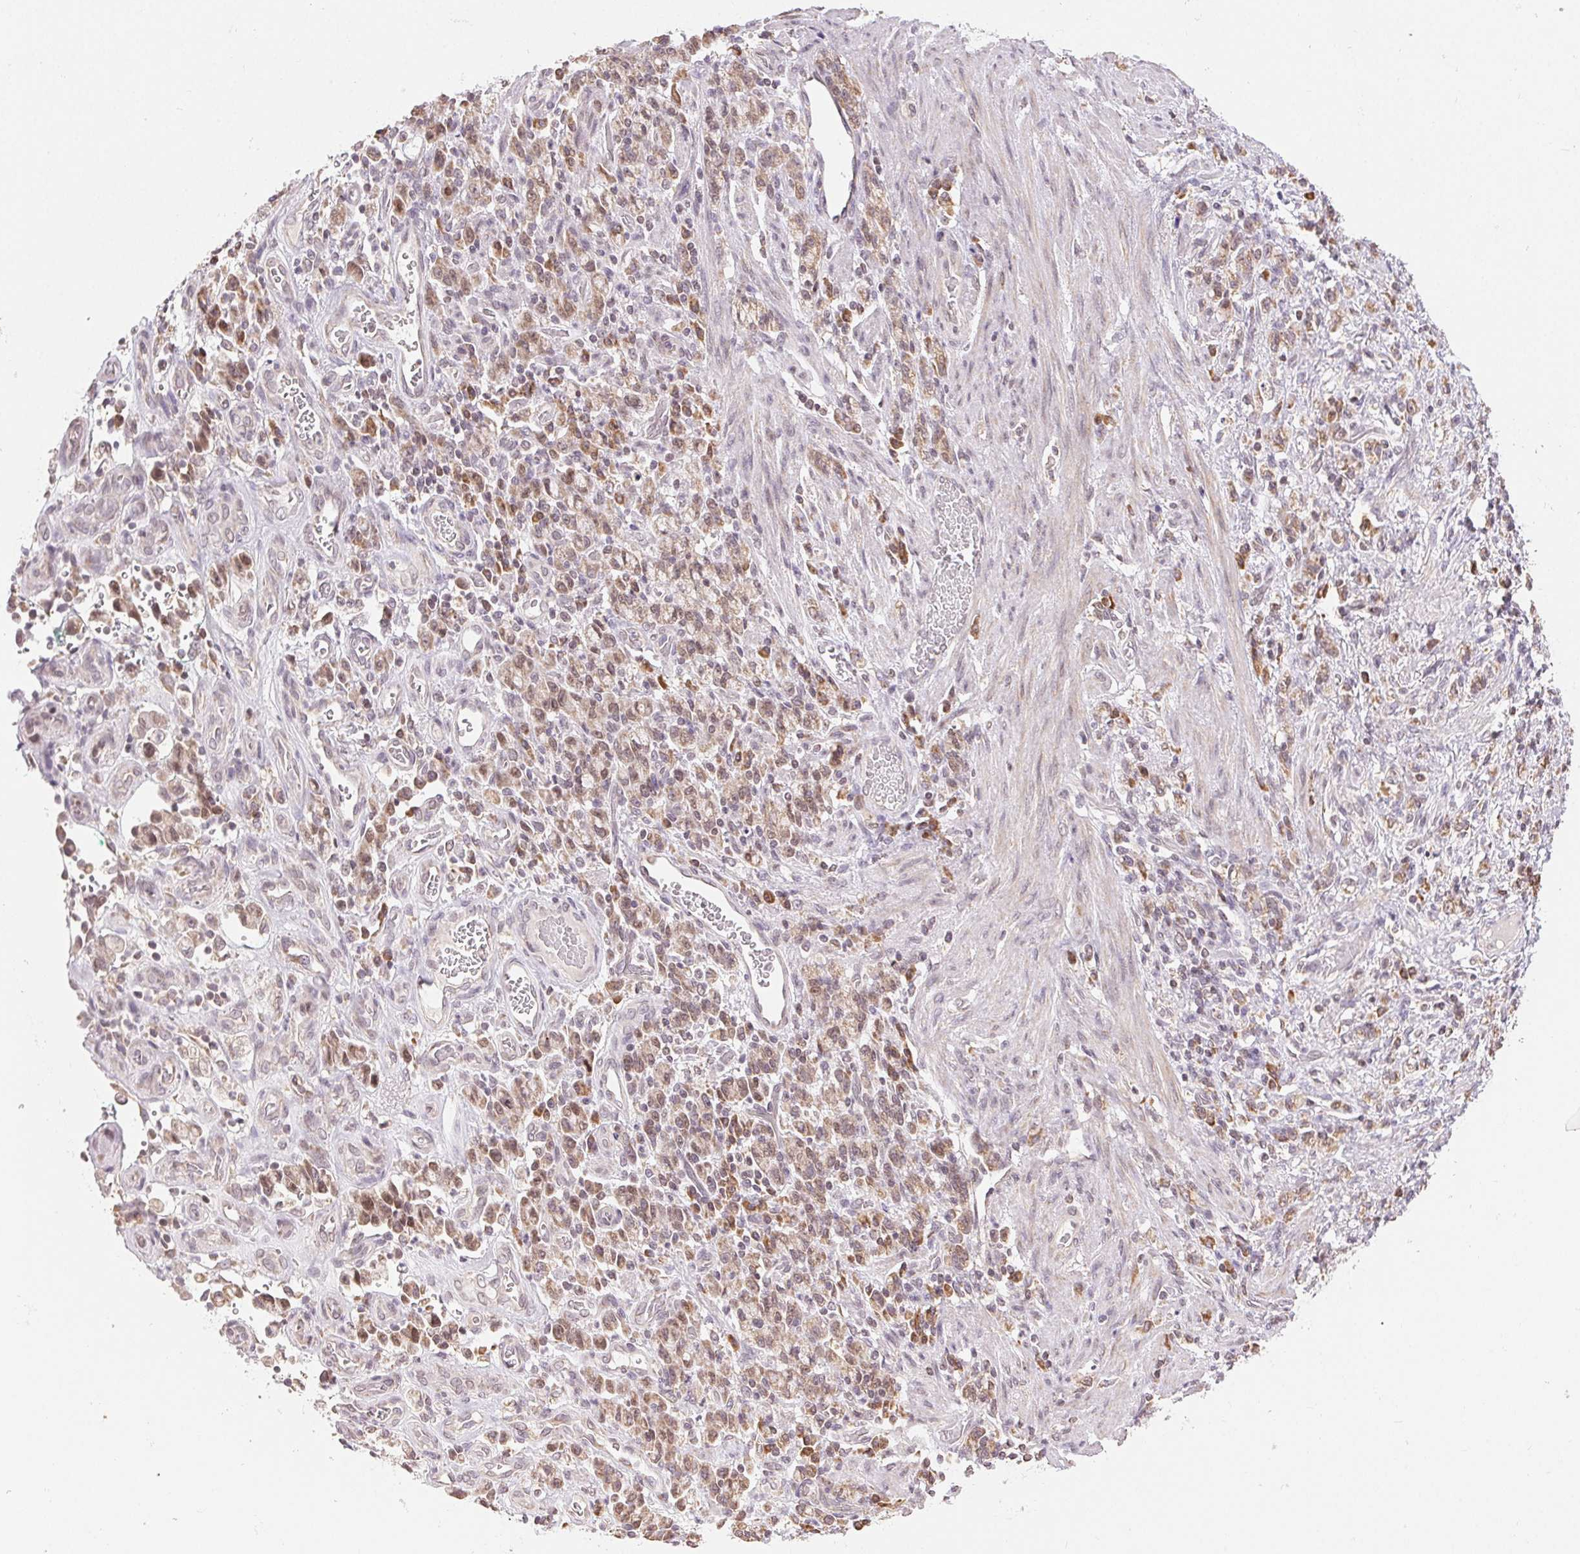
{"staining": {"intensity": "moderate", "quantity": ">75%", "location": "cytoplasmic/membranous"}, "tissue": "stomach cancer", "cell_type": "Tumor cells", "image_type": "cancer", "snomed": [{"axis": "morphology", "description": "Adenocarcinoma, NOS"}, {"axis": "topography", "description": "Stomach"}], "caption": "High-magnification brightfield microscopy of stomach cancer (adenocarcinoma) stained with DAB (3,3'-diaminobenzidine) (brown) and counterstained with hematoxylin (blue). tumor cells exhibit moderate cytoplasmic/membranous expression is seen in about>75% of cells. The staining was performed using DAB (3,3'-diaminobenzidine), with brown indicating positive protein expression. Nuclei are stained blue with hematoxylin.", "gene": "PIWIL4", "patient": {"sex": "male", "age": 77}}